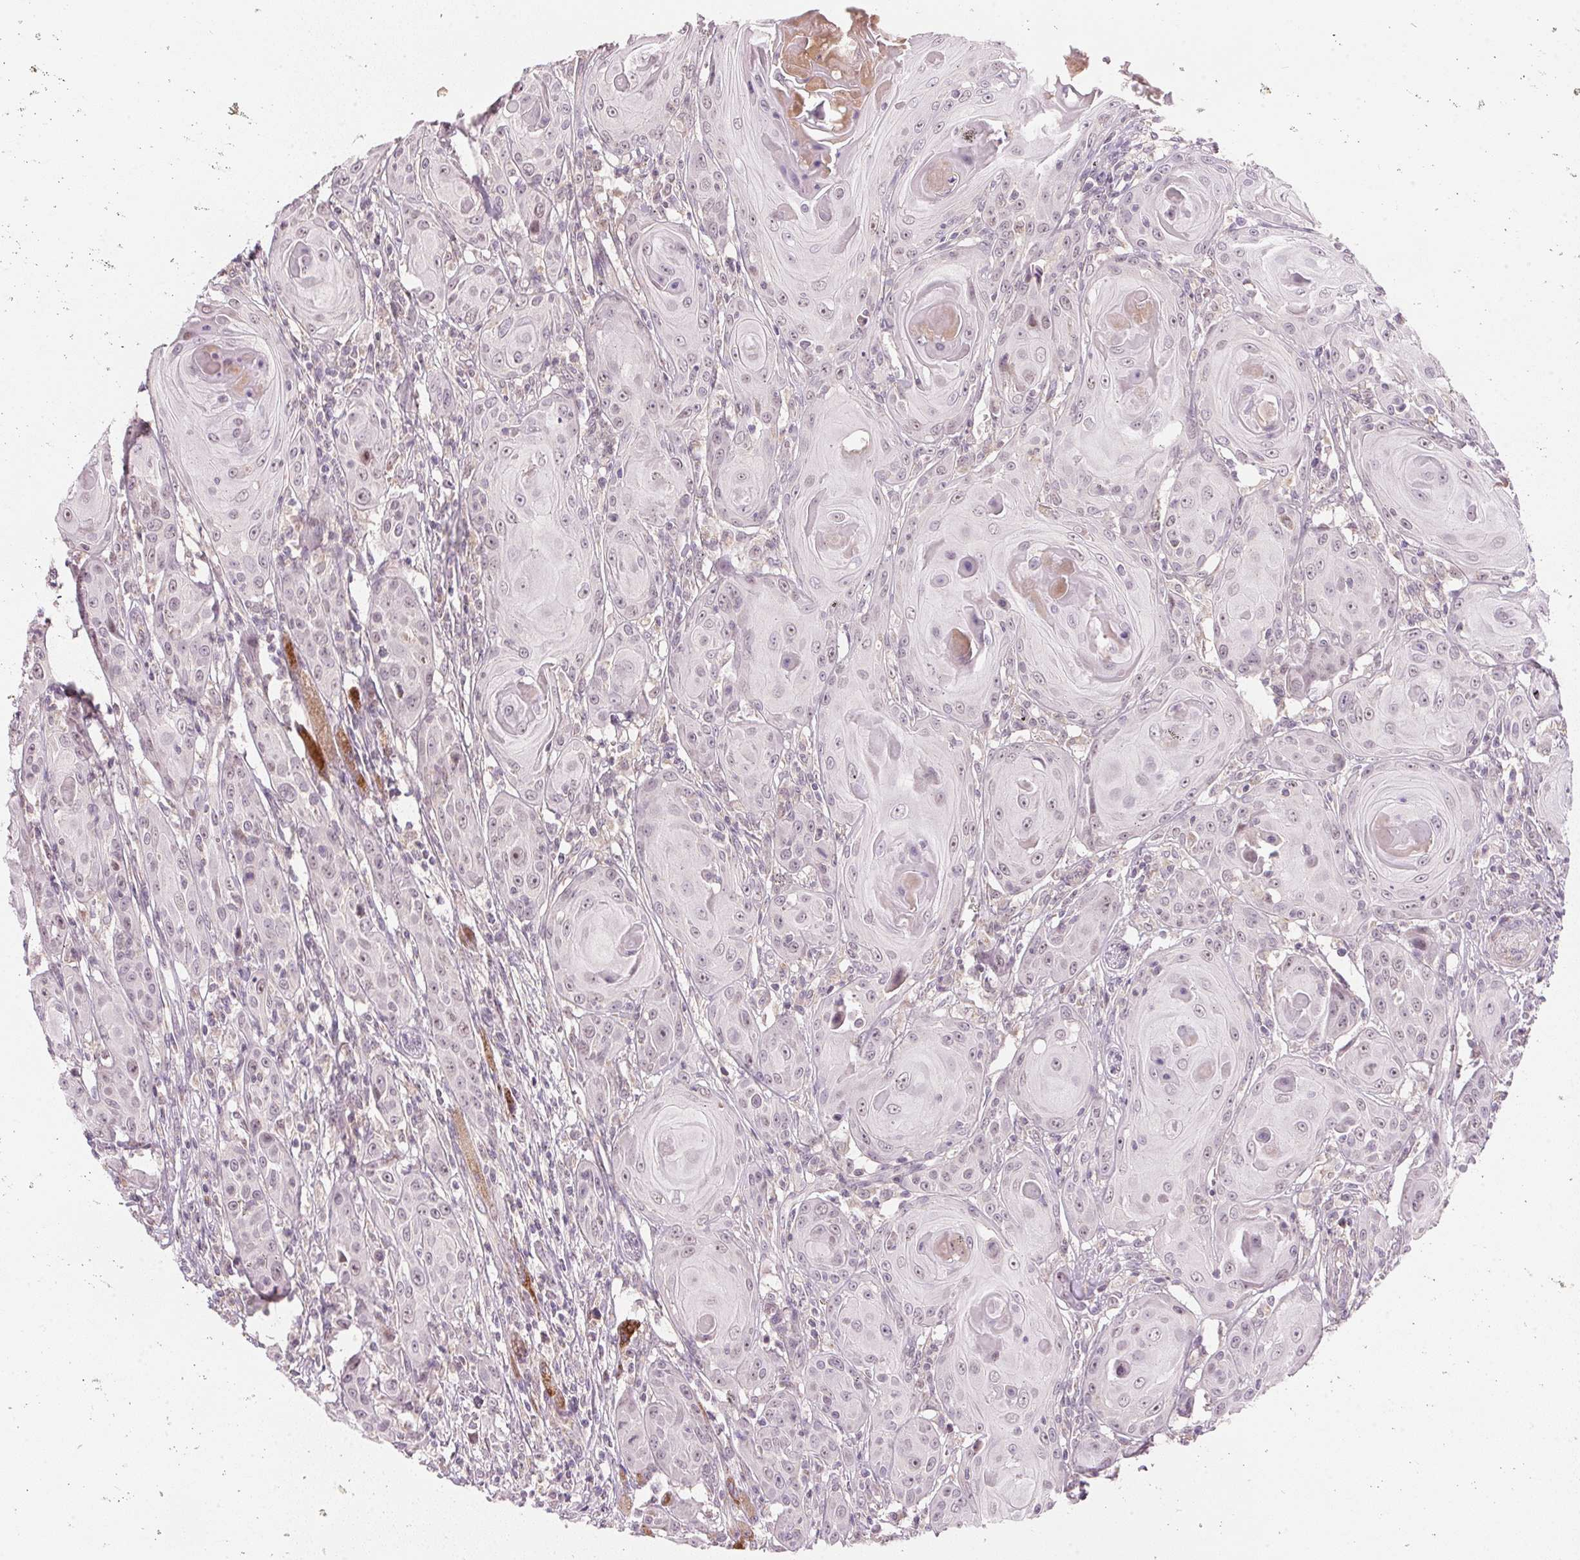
{"staining": {"intensity": "negative", "quantity": "none", "location": "none"}, "tissue": "head and neck cancer", "cell_type": "Tumor cells", "image_type": "cancer", "snomed": [{"axis": "morphology", "description": "Squamous cell carcinoma, NOS"}, {"axis": "topography", "description": "Head-Neck"}], "caption": "Photomicrograph shows no significant protein expression in tumor cells of squamous cell carcinoma (head and neck).", "gene": "COQ7", "patient": {"sex": "female", "age": 80}}